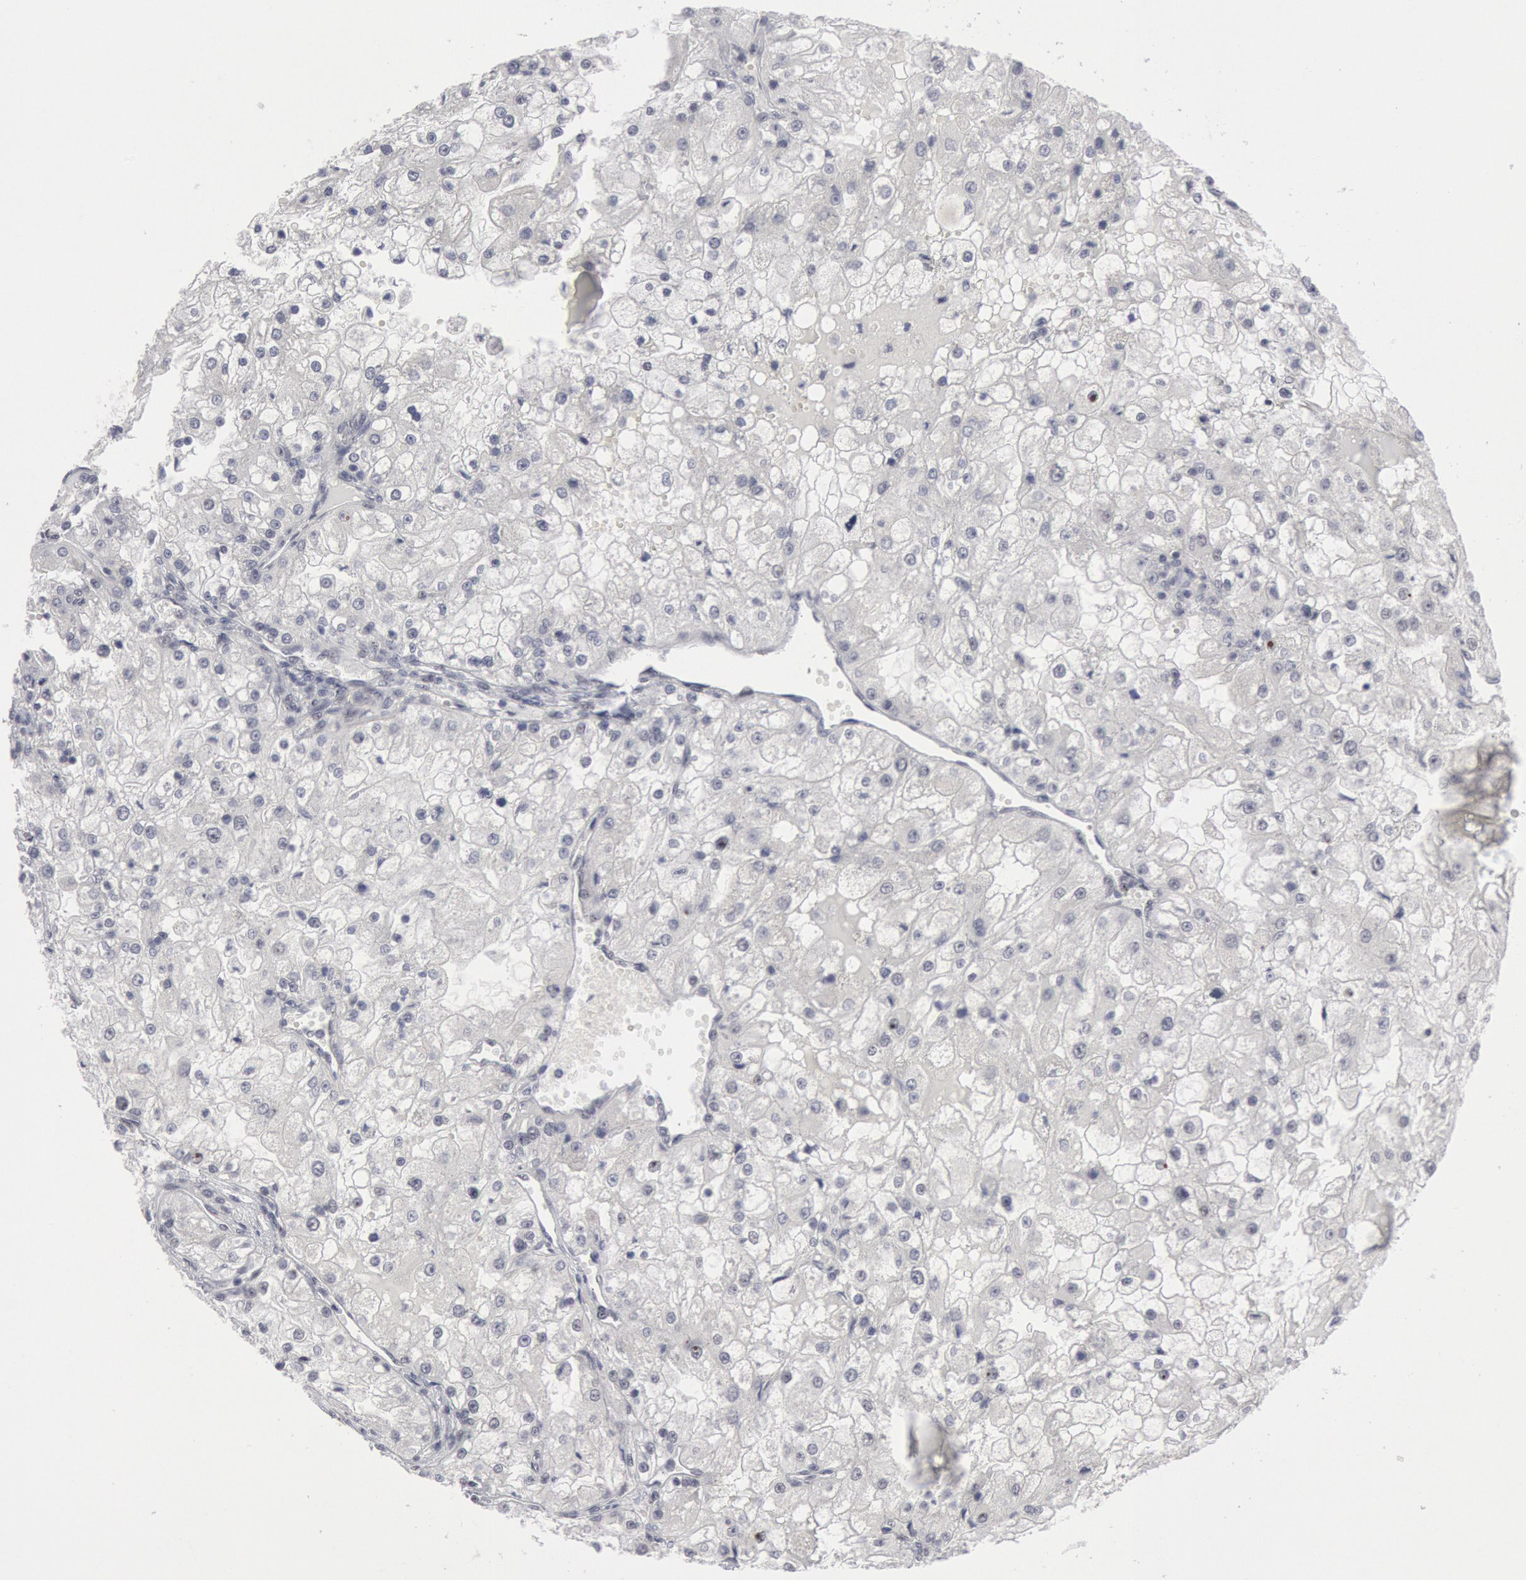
{"staining": {"intensity": "negative", "quantity": "none", "location": "none"}, "tissue": "renal cancer", "cell_type": "Tumor cells", "image_type": "cancer", "snomed": [{"axis": "morphology", "description": "Adenocarcinoma, NOS"}, {"axis": "topography", "description": "Kidney"}], "caption": "This is an immunohistochemistry (IHC) image of human adenocarcinoma (renal). There is no staining in tumor cells.", "gene": "FOXO1", "patient": {"sex": "female", "age": 74}}